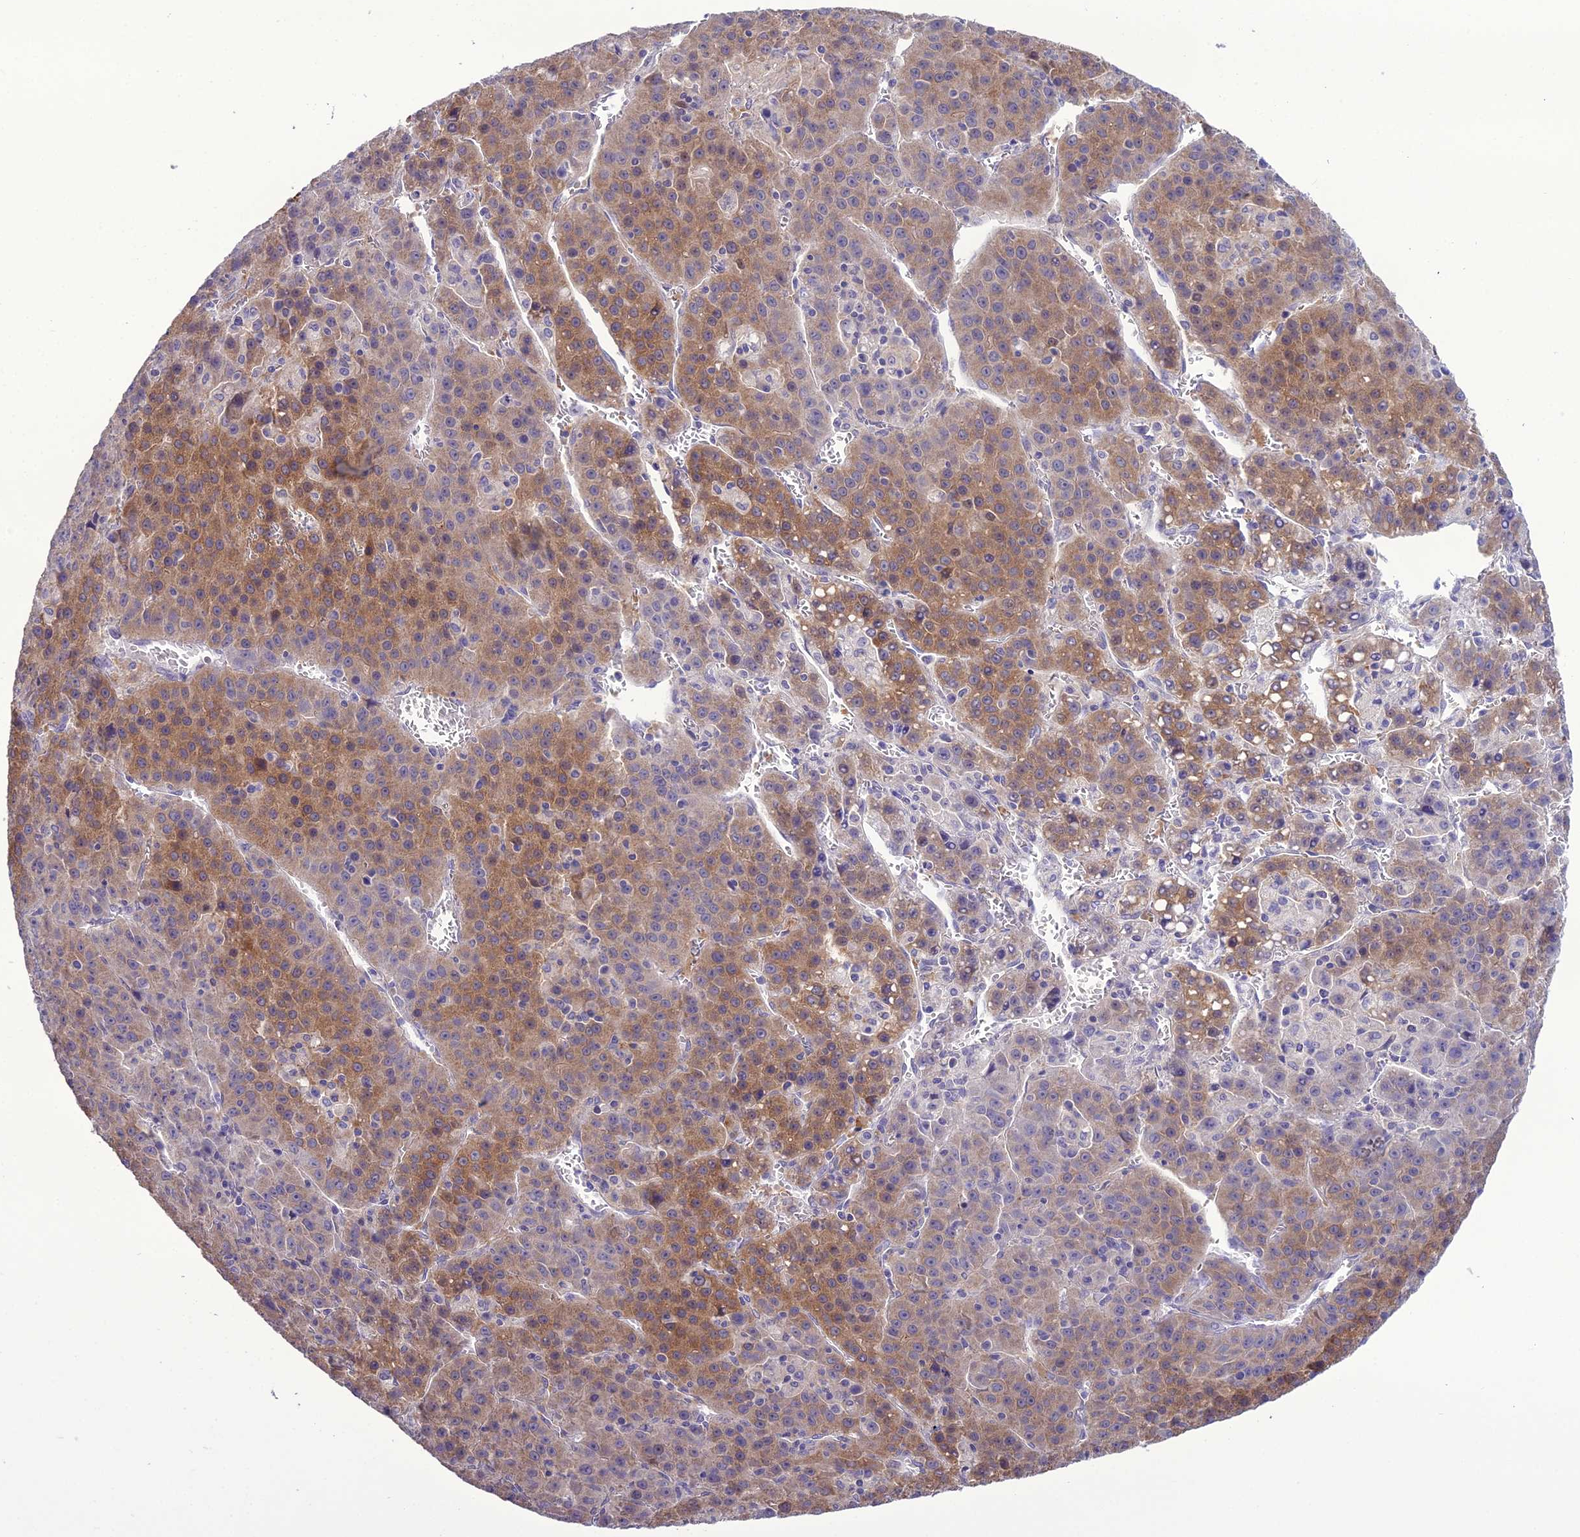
{"staining": {"intensity": "moderate", "quantity": ">75%", "location": "cytoplasmic/membranous"}, "tissue": "liver cancer", "cell_type": "Tumor cells", "image_type": "cancer", "snomed": [{"axis": "morphology", "description": "Carcinoma, Hepatocellular, NOS"}, {"axis": "topography", "description": "Liver"}], "caption": "The immunohistochemical stain shows moderate cytoplasmic/membranous expression in tumor cells of hepatocellular carcinoma (liver) tissue.", "gene": "SCRT1", "patient": {"sex": "female", "age": 53}}